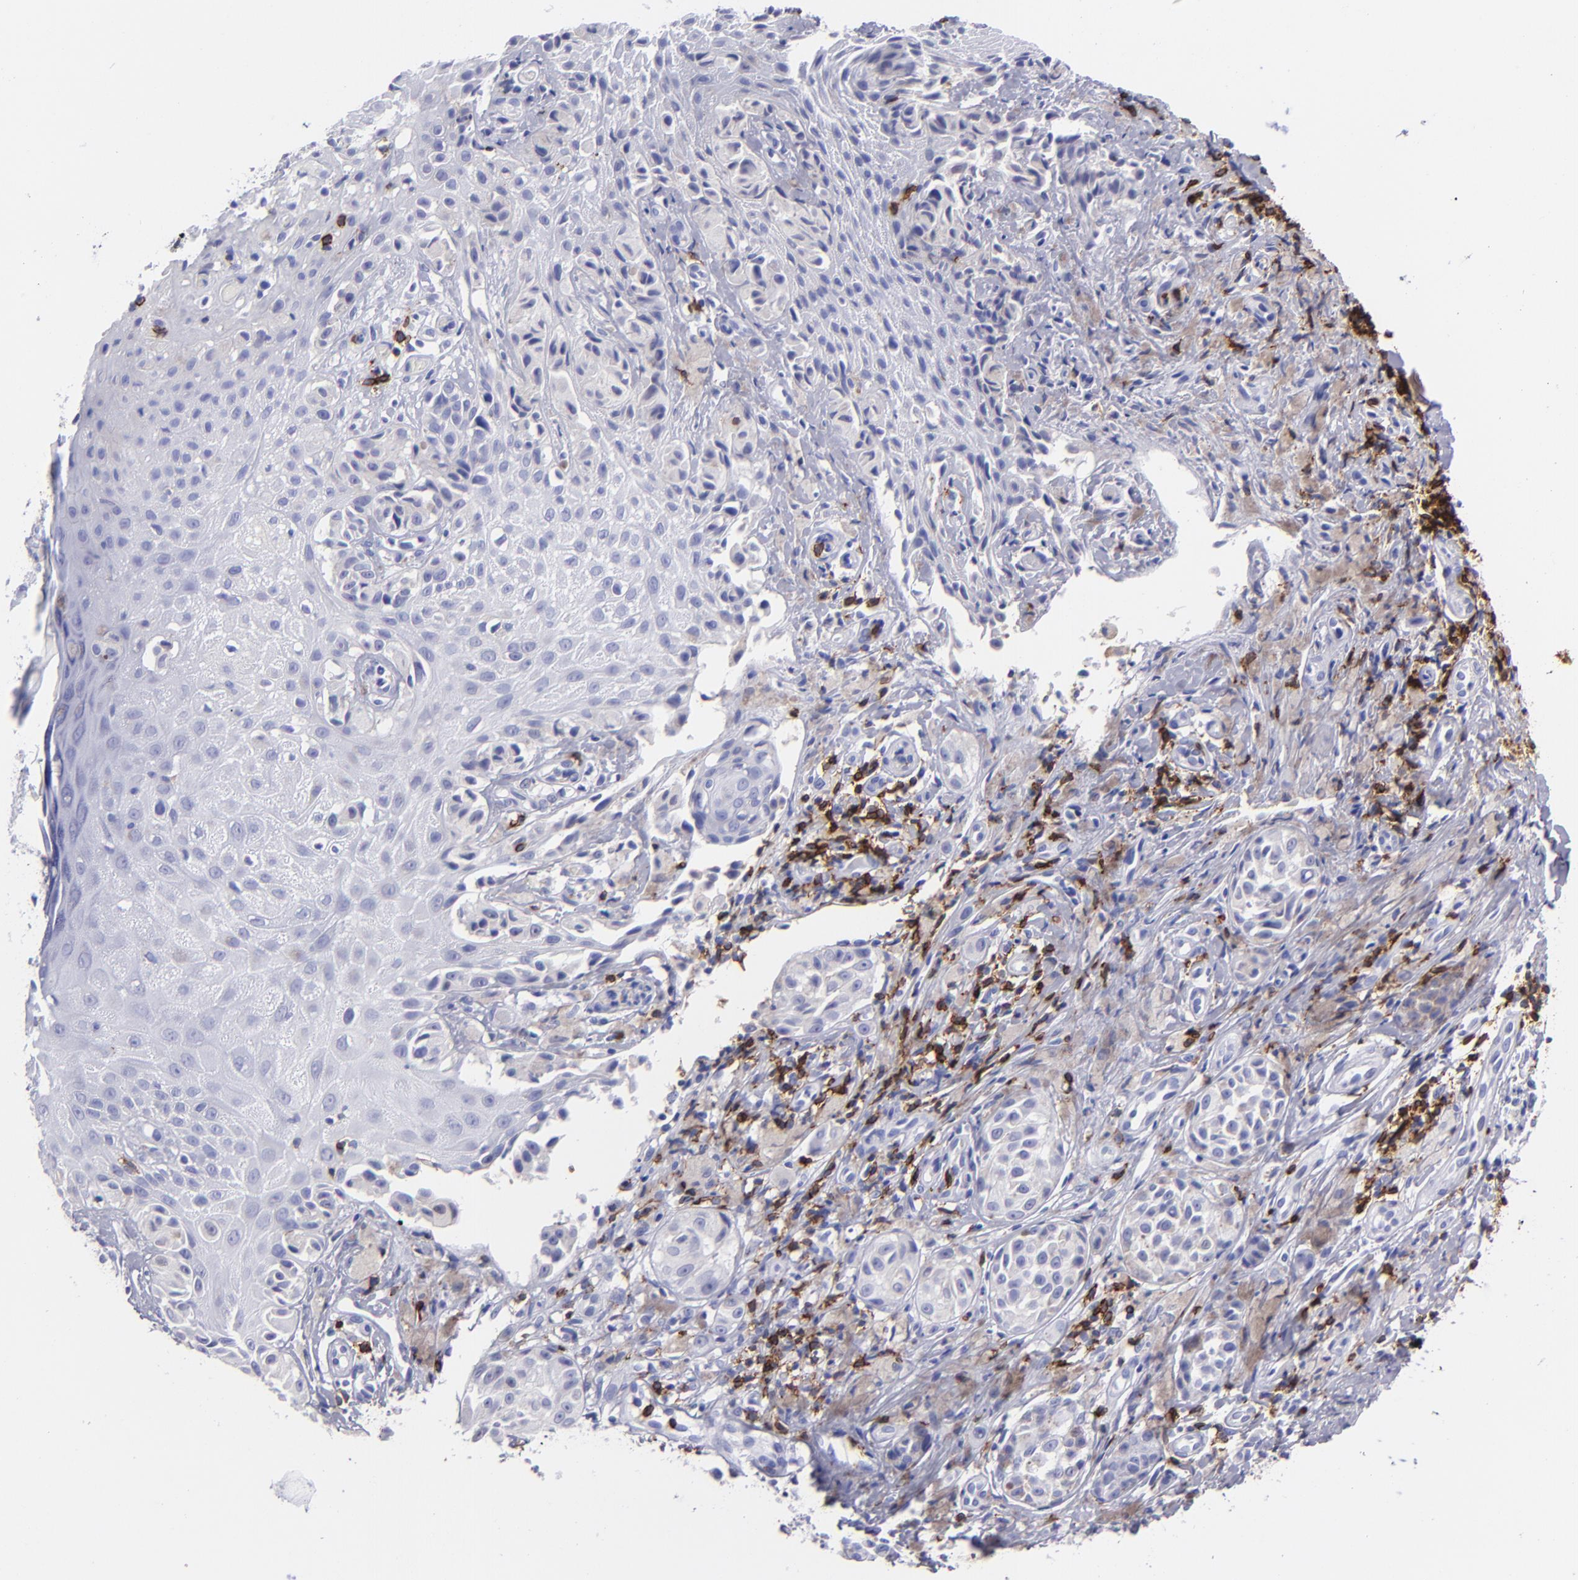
{"staining": {"intensity": "negative", "quantity": "none", "location": "none"}, "tissue": "melanoma", "cell_type": "Tumor cells", "image_type": "cancer", "snomed": [{"axis": "morphology", "description": "Malignant melanoma, NOS"}, {"axis": "topography", "description": "Skin"}], "caption": "This is a micrograph of immunohistochemistry staining of melanoma, which shows no positivity in tumor cells. (DAB (3,3'-diaminobenzidine) IHC, high magnification).", "gene": "CD6", "patient": {"sex": "male", "age": 67}}